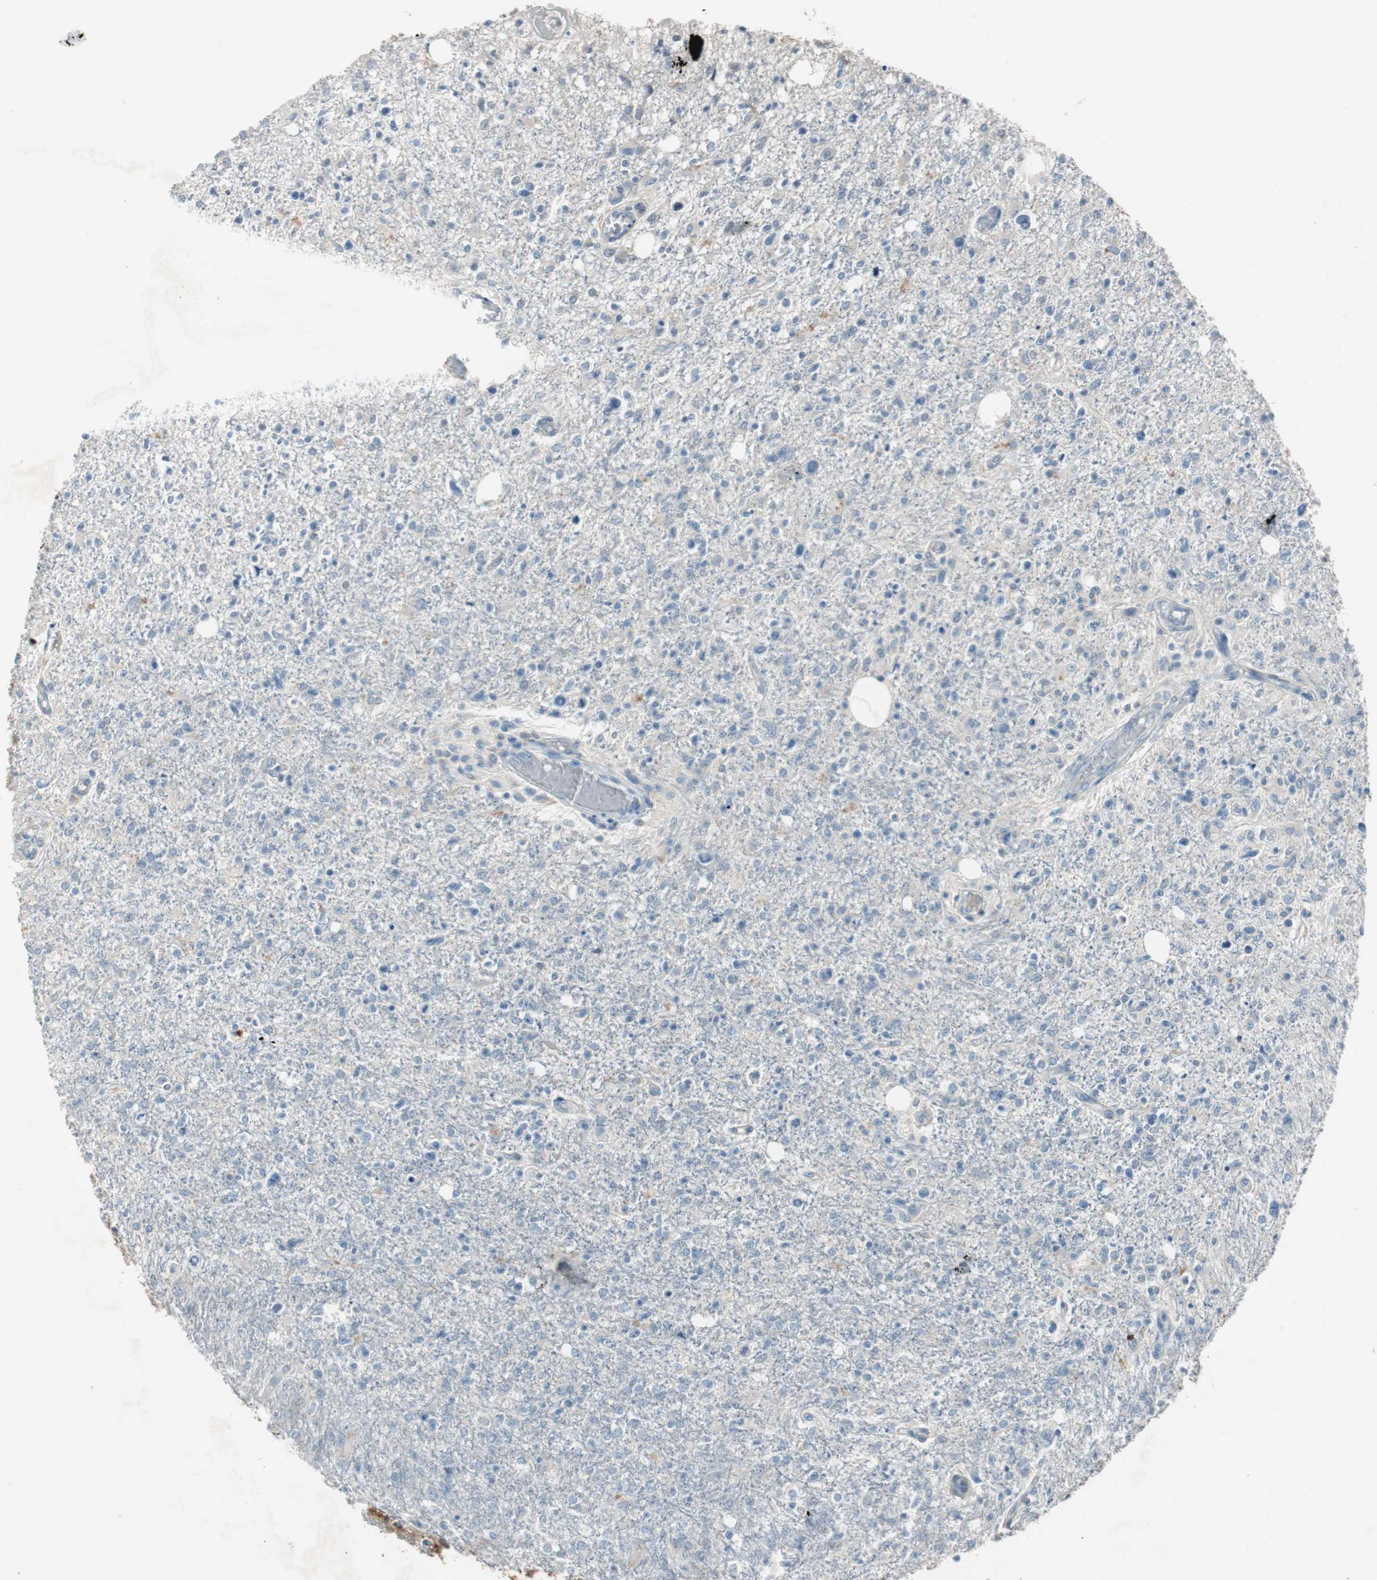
{"staining": {"intensity": "negative", "quantity": "none", "location": "none"}, "tissue": "glioma", "cell_type": "Tumor cells", "image_type": "cancer", "snomed": [{"axis": "morphology", "description": "Glioma, malignant, High grade"}, {"axis": "topography", "description": "Cerebral cortex"}], "caption": "Tumor cells show no significant expression in malignant glioma (high-grade).", "gene": "KHK", "patient": {"sex": "male", "age": 76}}